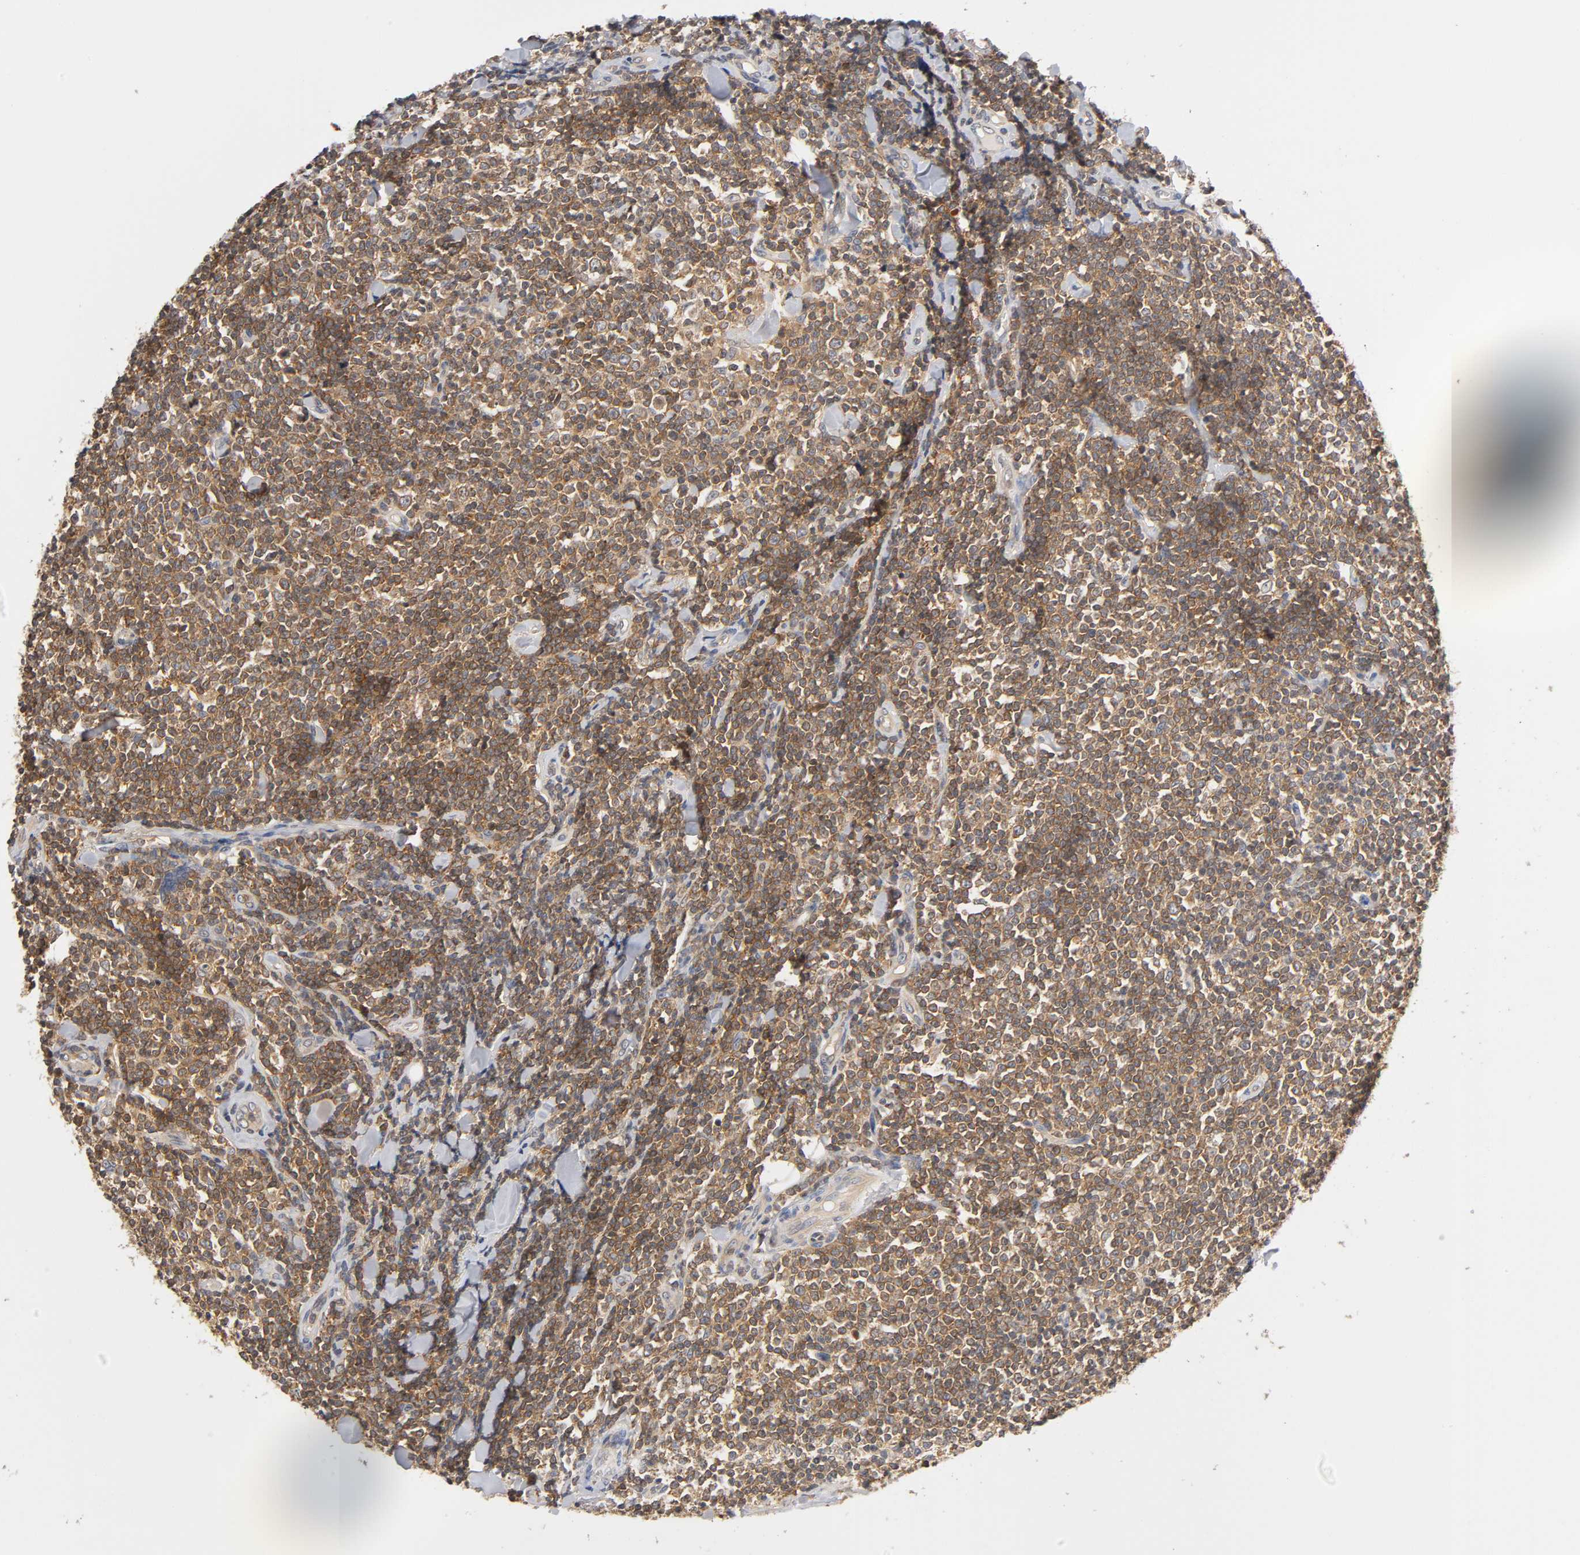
{"staining": {"intensity": "strong", "quantity": ">75%", "location": "cytoplasmic/membranous,nuclear"}, "tissue": "lymphoma", "cell_type": "Tumor cells", "image_type": "cancer", "snomed": [{"axis": "morphology", "description": "Malignant lymphoma, non-Hodgkin's type, Low grade"}, {"axis": "topography", "description": "Soft tissue"}], "caption": "Low-grade malignant lymphoma, non-Hodgkin's type tissue demonstrates strong cytoplasmic/membranous and nuclear positivity in about >75% of tumor cells, visualized by immunohistochemistry.", "gene": "ACTR2", "patient": {"sex": "male", "age": 92}}